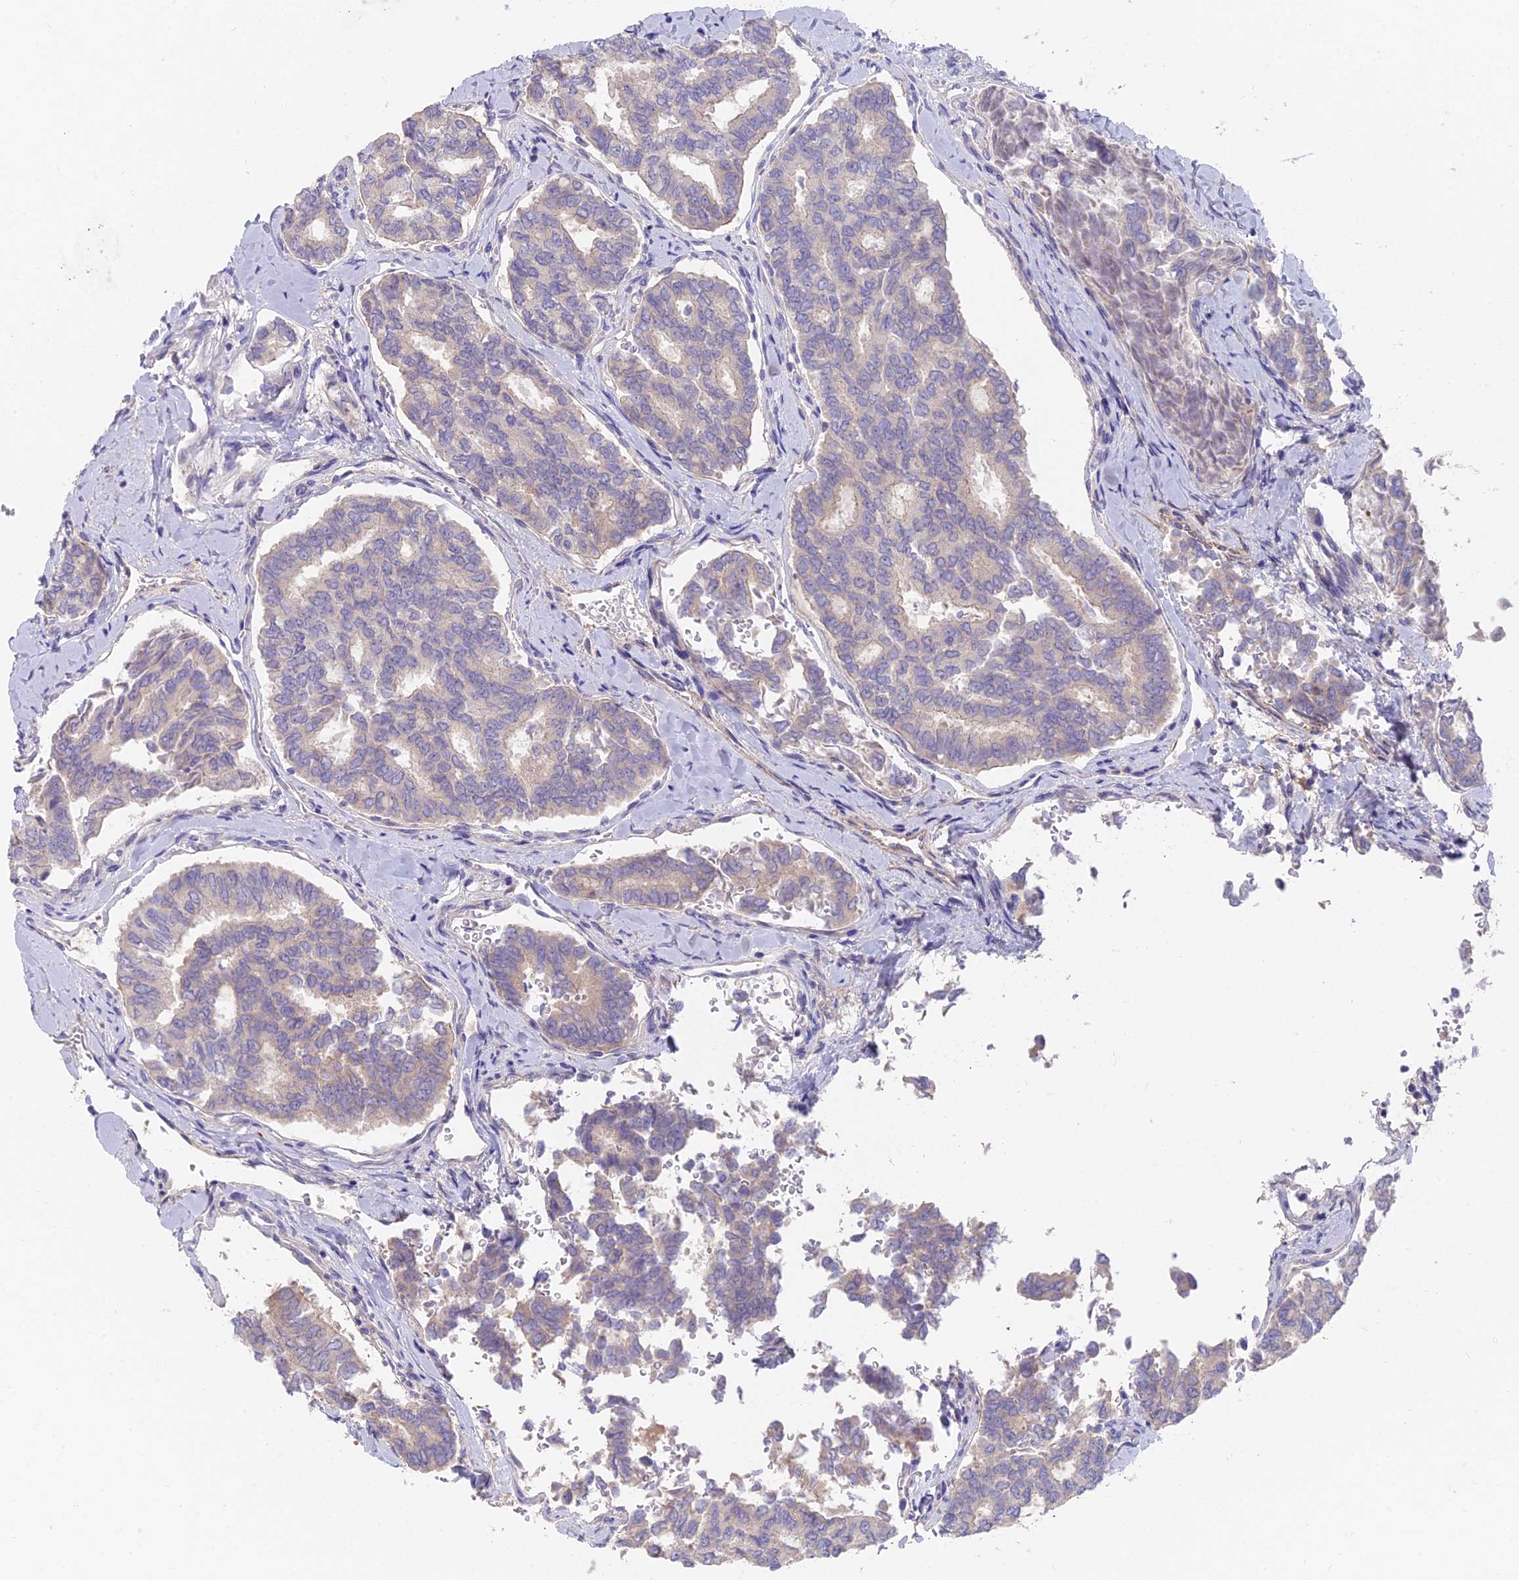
{"staining": {"intensity": "negative", "quantity": "none", "location": "none"}, "tissue": "thyroid cancer", "cell_type": "Tumor cells", "image_type": "cancer", "snomed": [{"axis": "morphology", "description": "Papillary adenocarcinoma, NOS"}, {"axis": "topography", "description": "Thyroid gland"}], "caption": "Tumor cells show no significant protein expression in papillary adenocarcinoma (thyroid). The staining was performed using DAB to visualize the protein expression in brown, while the nuclei were stained in blue with hematoxylin (Magnification: 20x).", "gene": "FAM168B", "patient": {"sex": "female", "age": 35}}